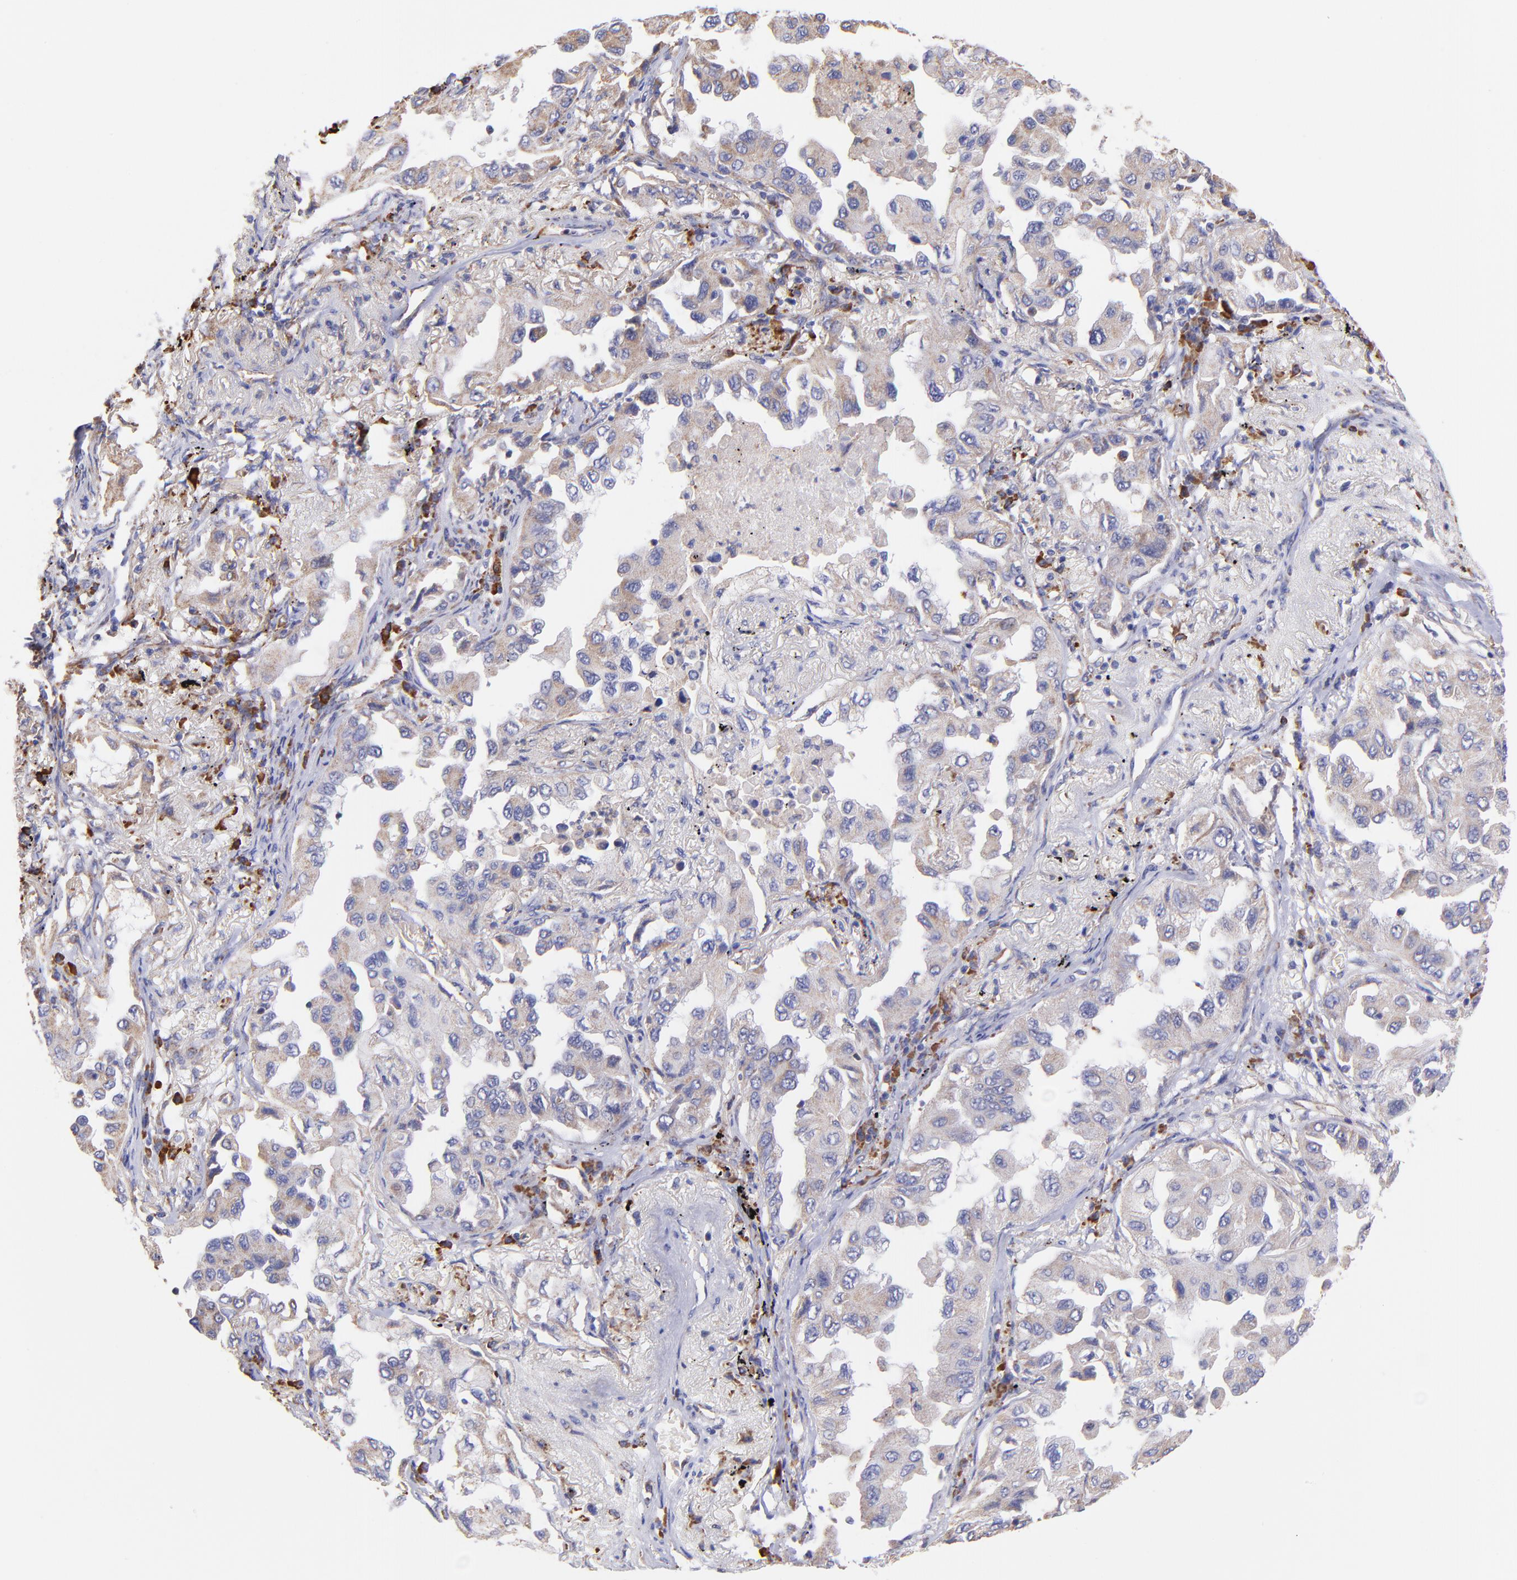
{"staining": {"intensity": "weak", "quantity": ">75%", "location": "cytoplasmic/membranous"}, "tissue": "lung cancer", "cell_type": "Tumor cells", "image_type": "cancer", "snomed": [{"axis": "morphology", "description": "Adenocarcinoma, NOS"}, {"axis": "topography", "description": "Lung"}], "caption": "Immunohistochemistry (IHC) histopathology image of lung cancer stained for a protein (brown), which displays low levels of weak cytoplasmic/membranous positivity in about >75% of tumor cells.", "gene": "PREX1", "patient": {"sex": "female", "age": 65}}